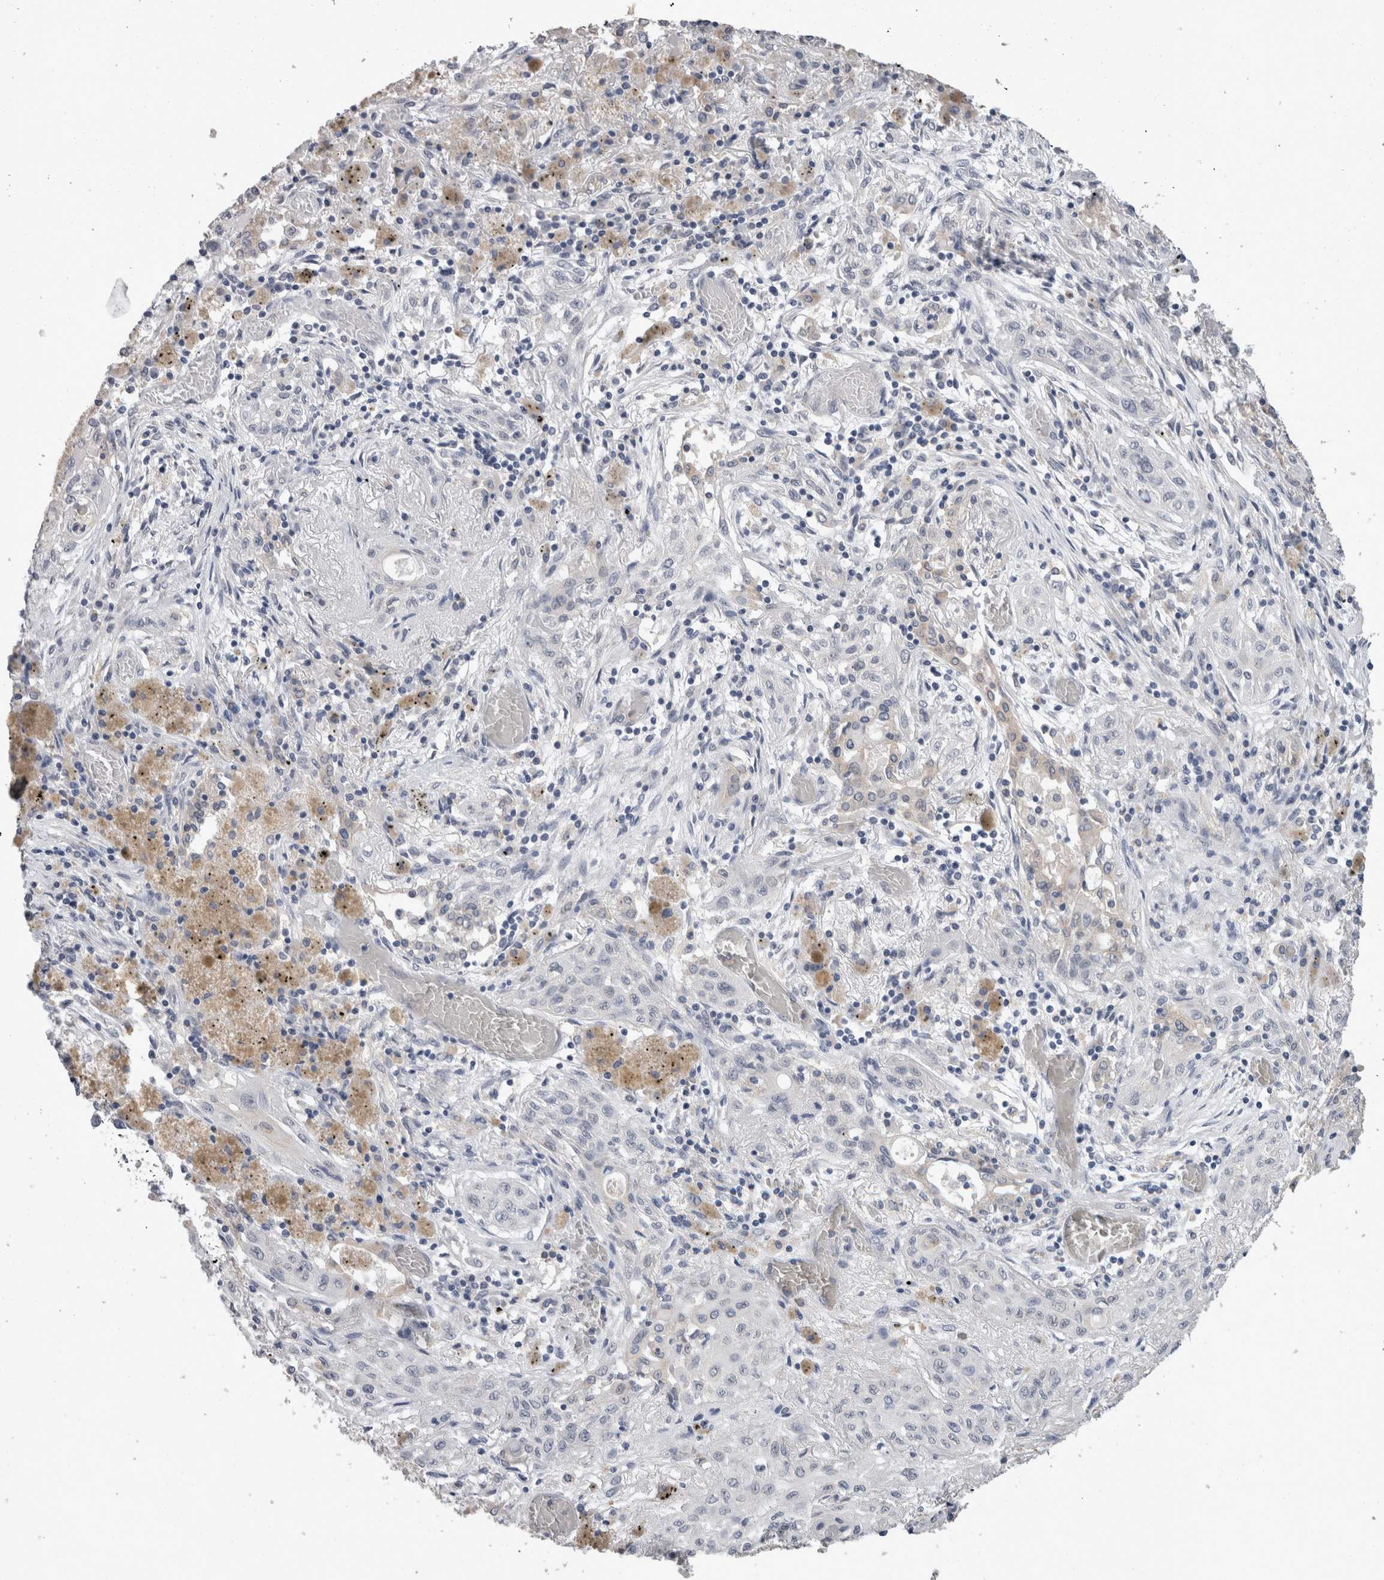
{"staining": {"intensity": "negative", "quantity": "none", "location": "none"}, "tissue": "lung cancer", "cell_type": "Tumor cells", "image_type": "cancer", "snomed": [{"axis": "morphology", "description": "Squamous cell carcinoma, NOS"}, {"axis": "topography", "description": "Lung"}], "caption": "Histopathology image shows no significant protein staining in tumor cells of squamous cell carcinoma (lung).", "gene": "FHOD3", "patient": {"sex": "female", "age": 47}}